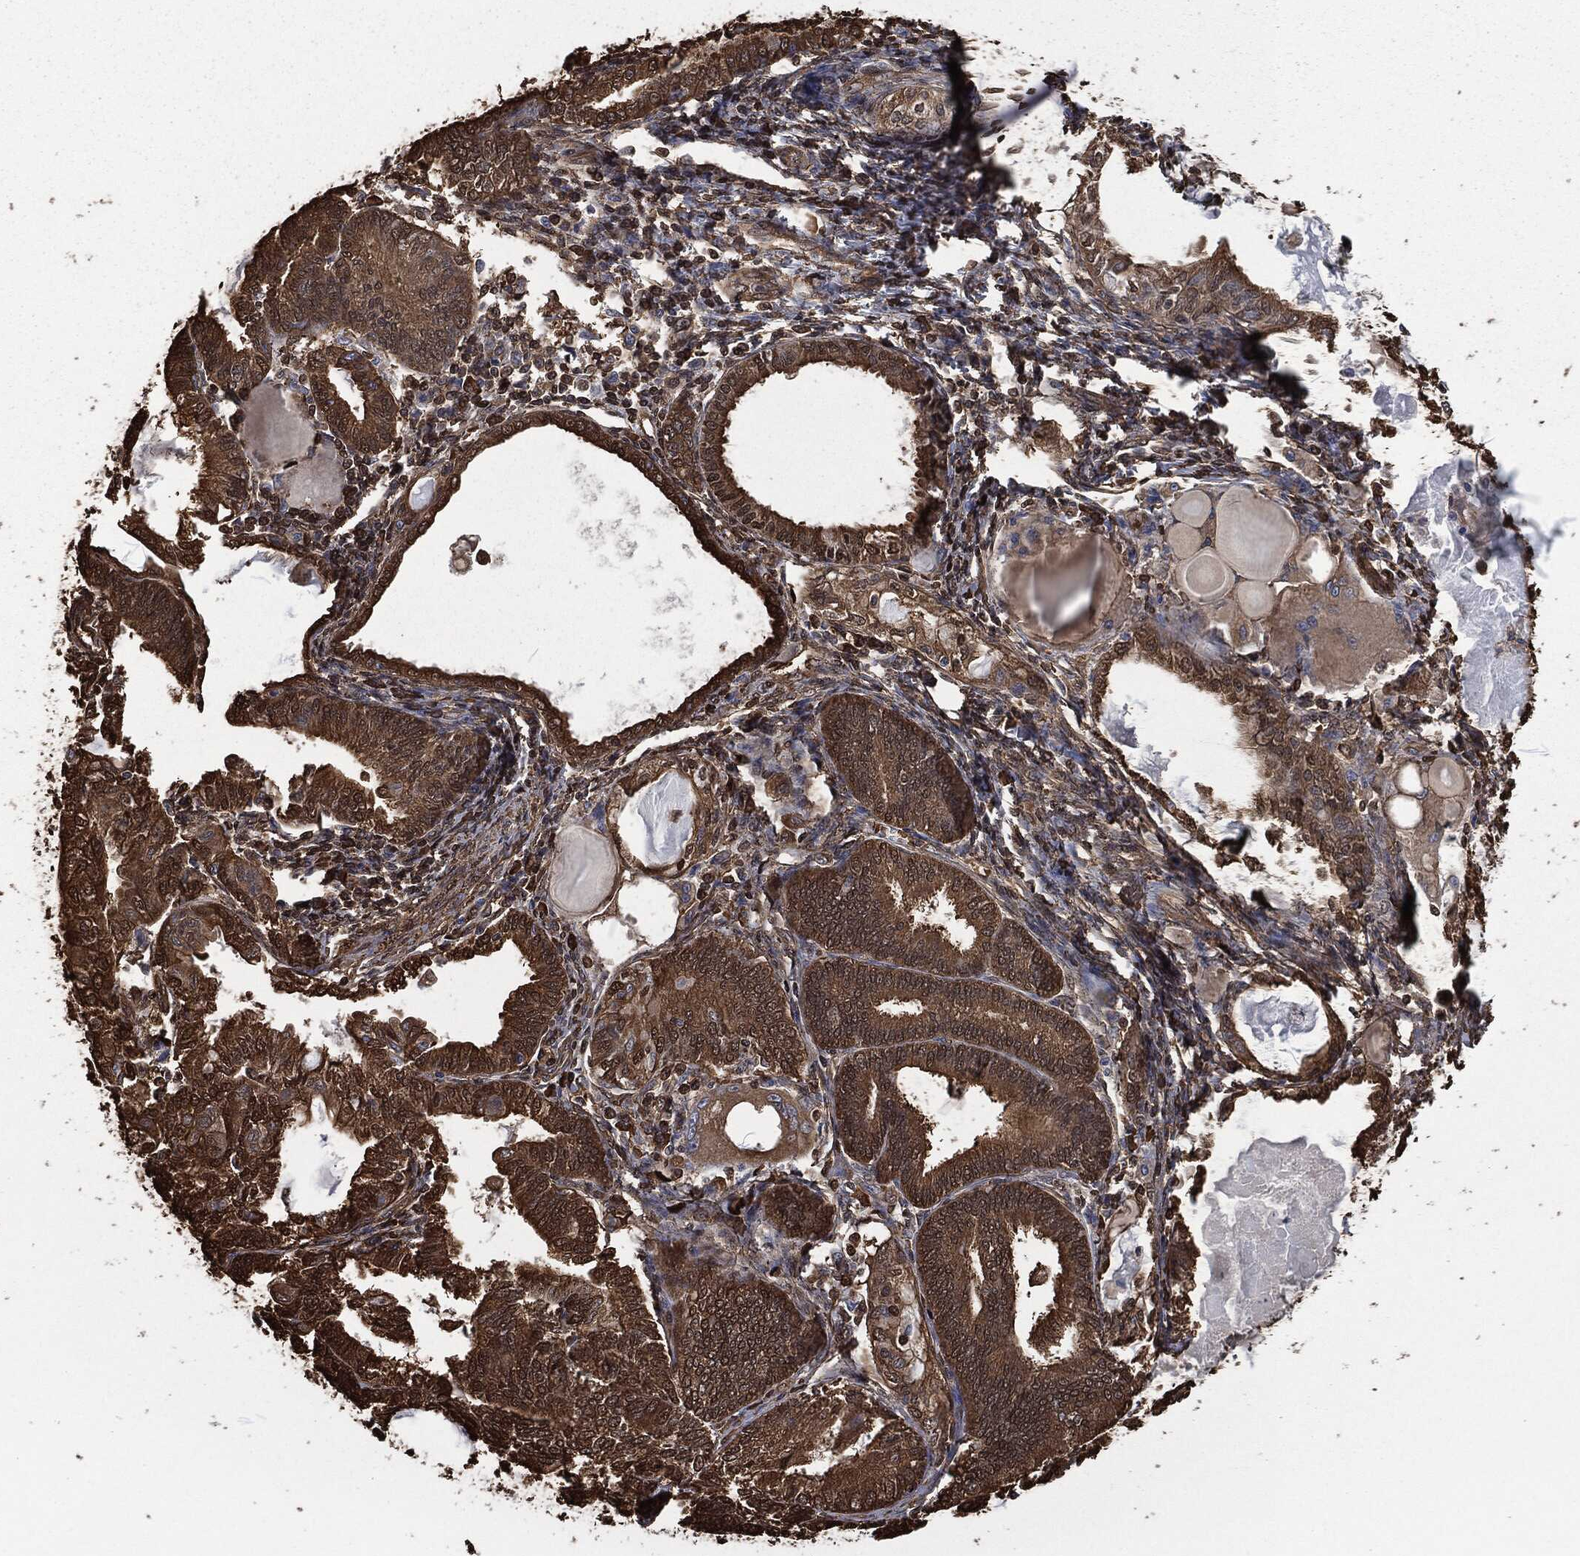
{"staining": {"intensity": "strong", "quantity": ">75%", "location": "cytoplasmic/membranous"}, "tissue": "endometrial cancer", "cell_type": "Tumor cells", "image_type": "cancer", "snomed": [{"axis": "morphology", "description": "Adenocarcinoma, NOS"}, {"axis": "topography", "description": "Endometrium"}], "caption": "Endometrial adenocarcinoma stained with a protein marker displays strong staining in tumor cells.", "gene": "PRDX4", "patient": {"sex": "female", "age": 86}}